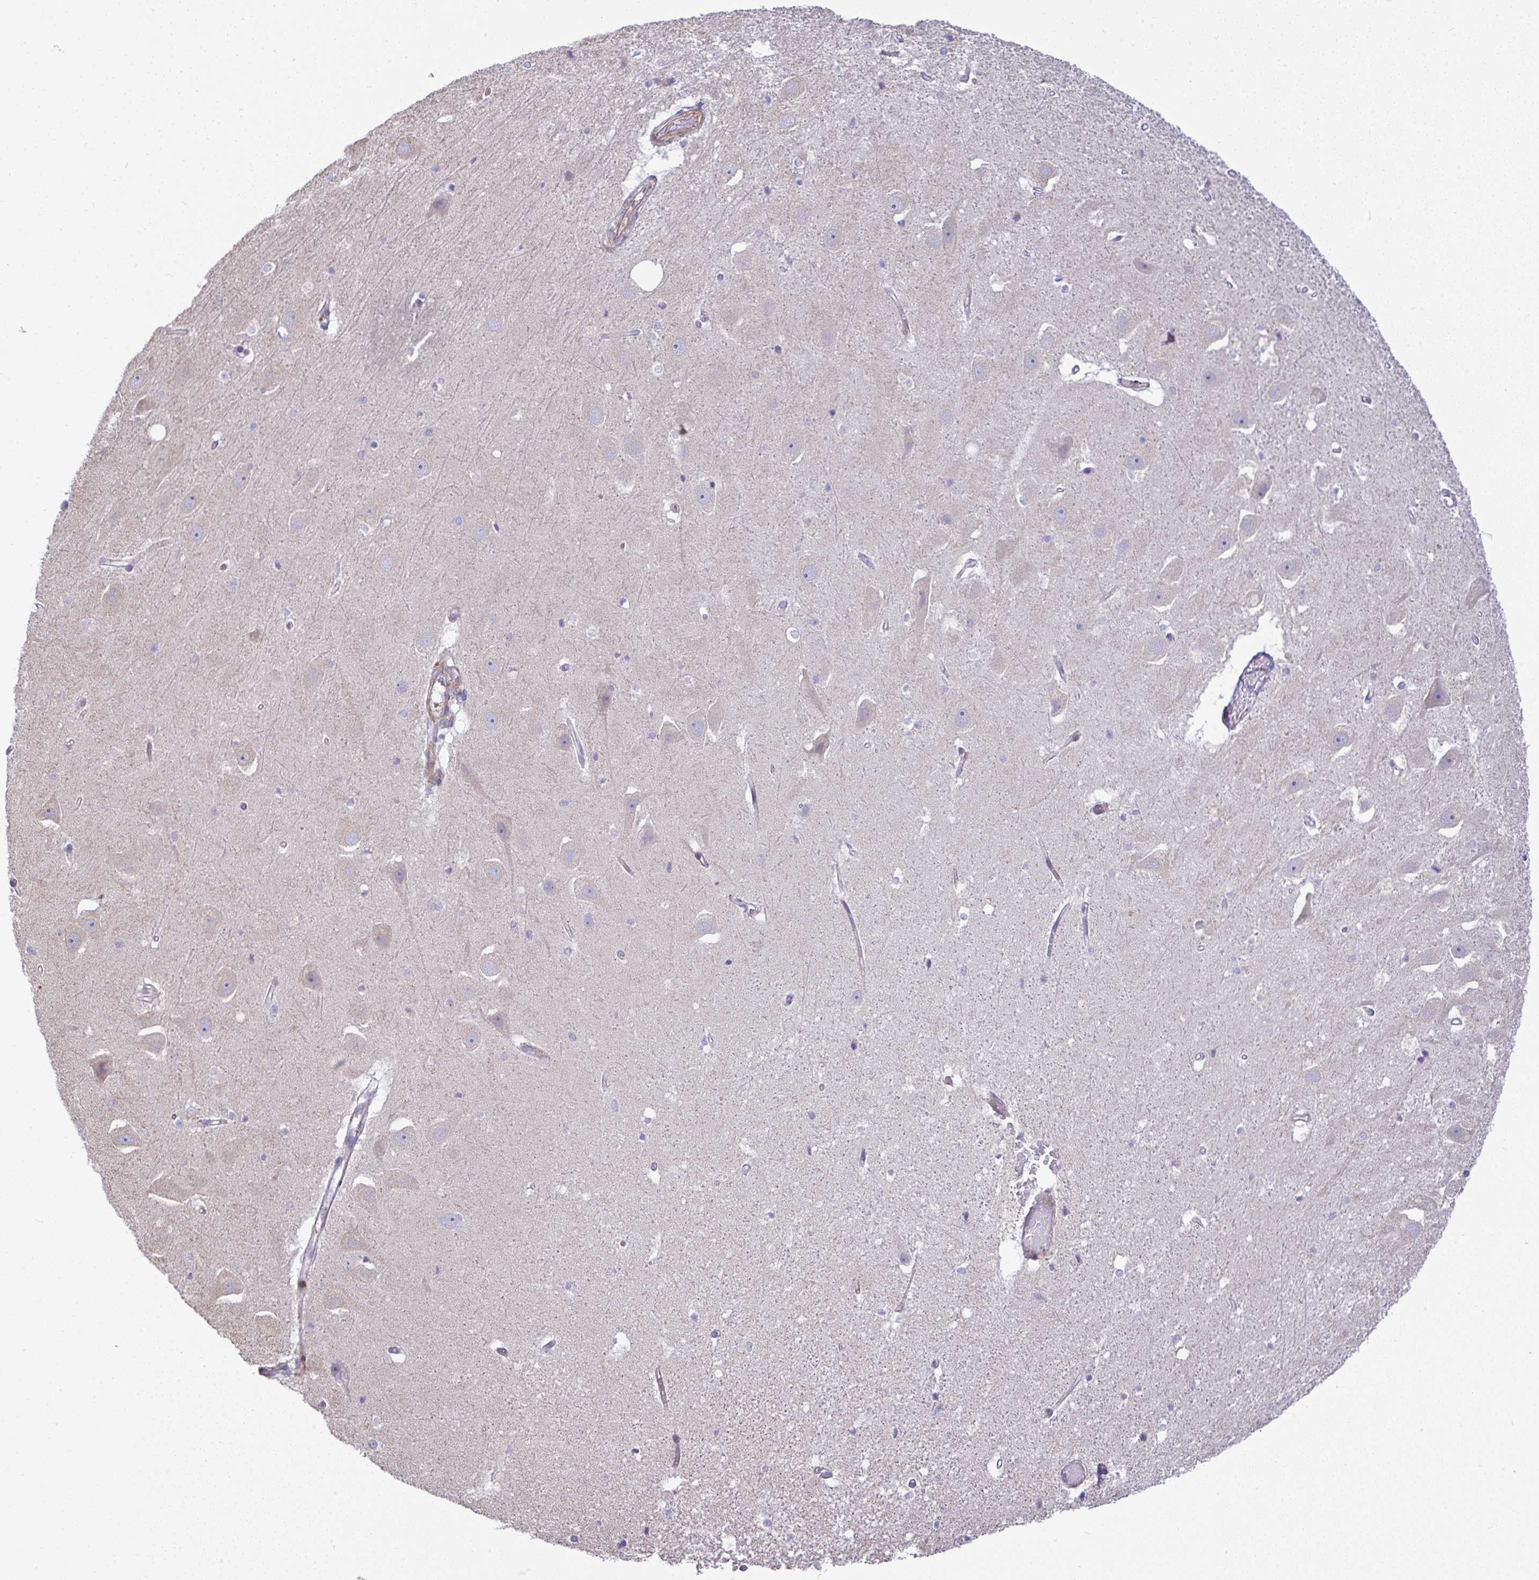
{"staining": {"intensity": "negative", "quantity": "none", "location": "none"}, "tissue": "hippocampus", "cell_type": "Glial cells", "image_type": "normal", "snomed": [{"axis": "morphology", "description": "Normal tissue, NOS"}, {"axis": "topography", "description": "Hippocampus"}], "caption": "Immunohistochemistry (IHC) photomicrograph of benign human hippocampus stained for a protein (brown), which shows no staining in glial cells.", "gene": "GRID2", "patient": {"sex": "male", "age": 63}}